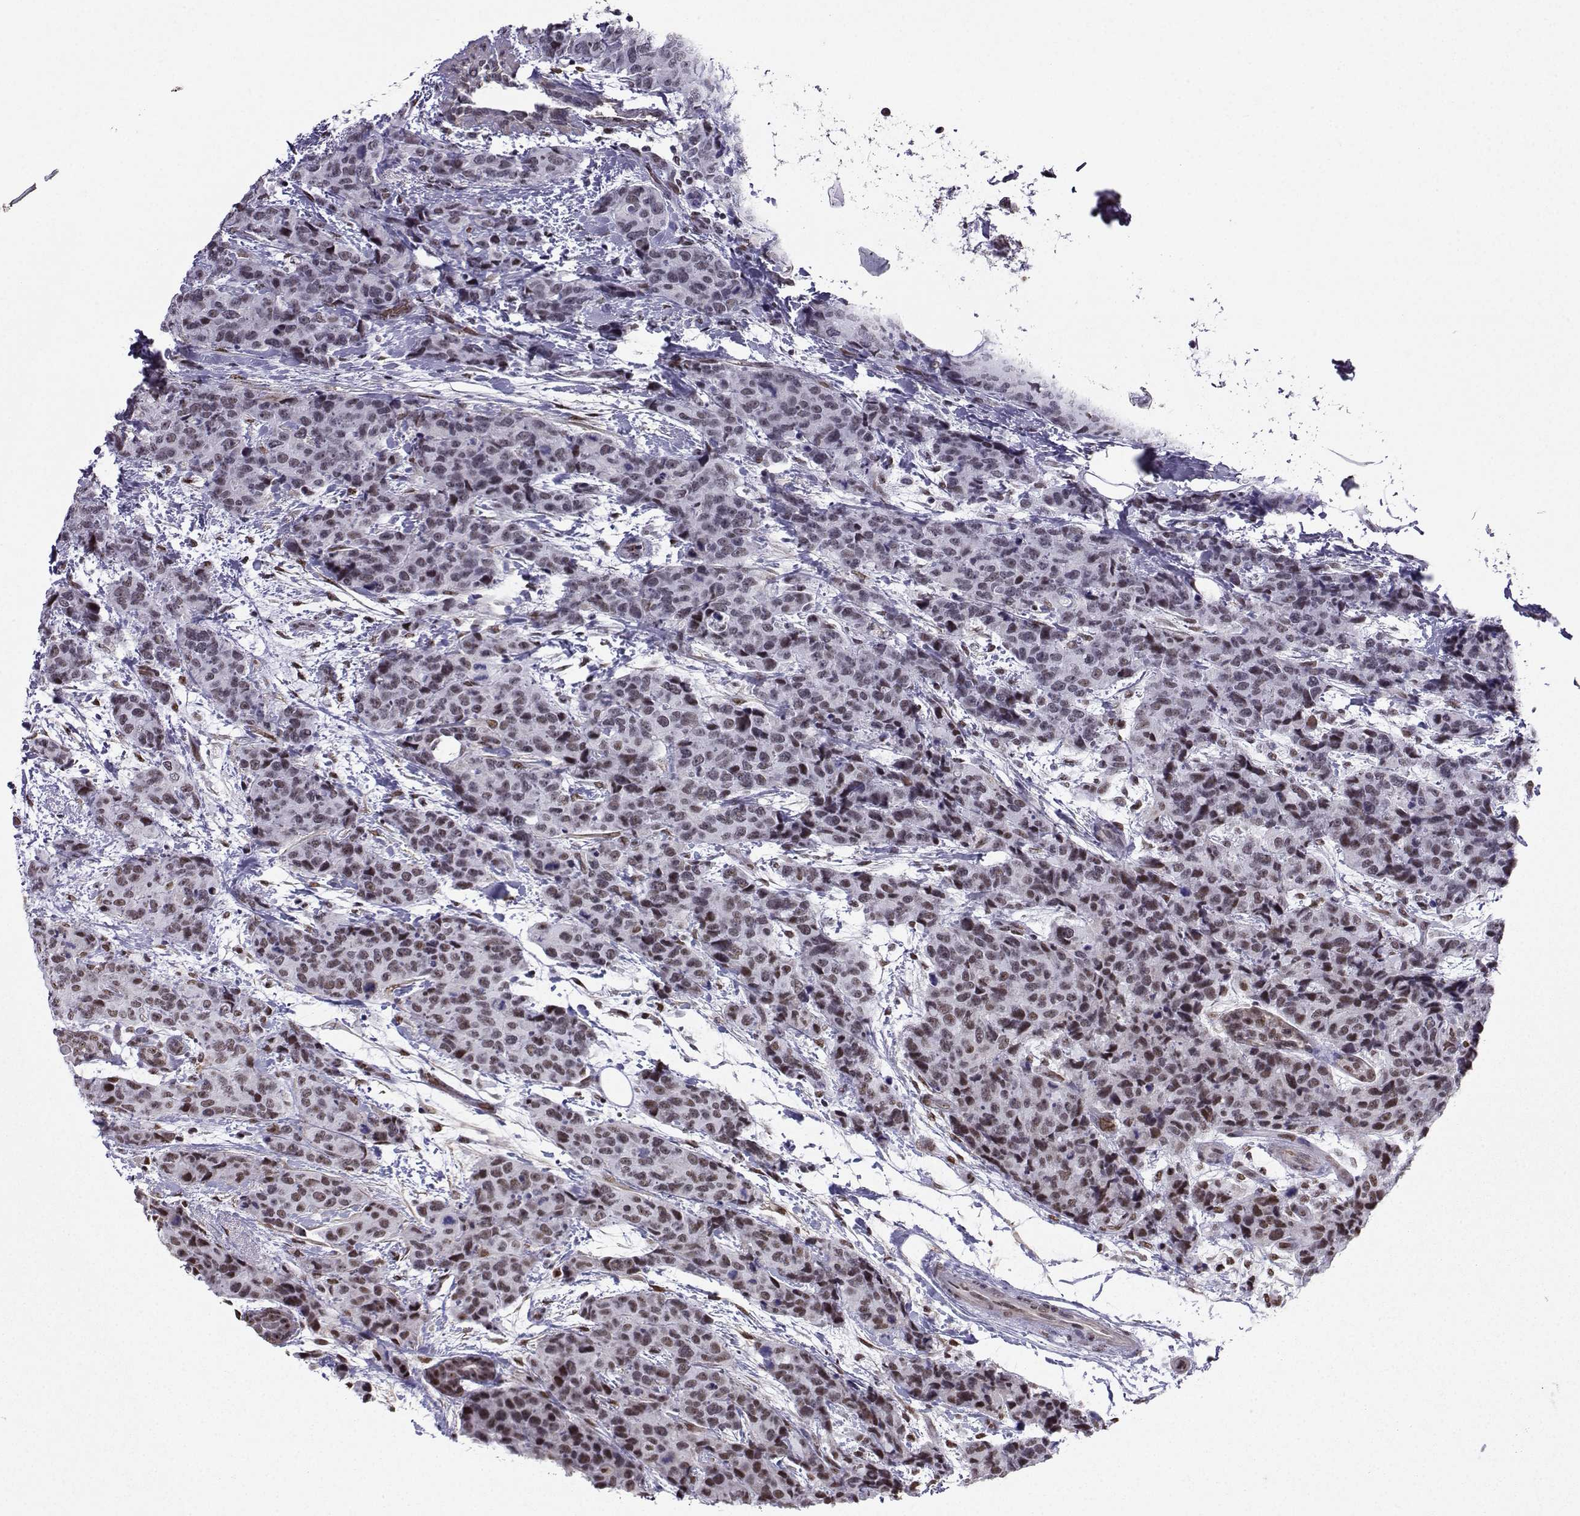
{"staining": {"intensity": "weak", "quantity": "25%-75%", "location": "nuclear"}, "tissue": "breast cancer", "cell_type": "Tumor cells", "image_type": "cancer", "snomed": [{"axis": "morphology", "description": "Lobular carcinoma"}, {"axis": "topography", "description": "Breast"}], "caption": "Immunohistochemistry (IHC) of human breast cancer (lobular carcinoma) shows low levels of weak nuclear staining in about 25%-75% of tumor cells.", "gene": "CCNK", "patient": {"sex": "female", "age": 59}}